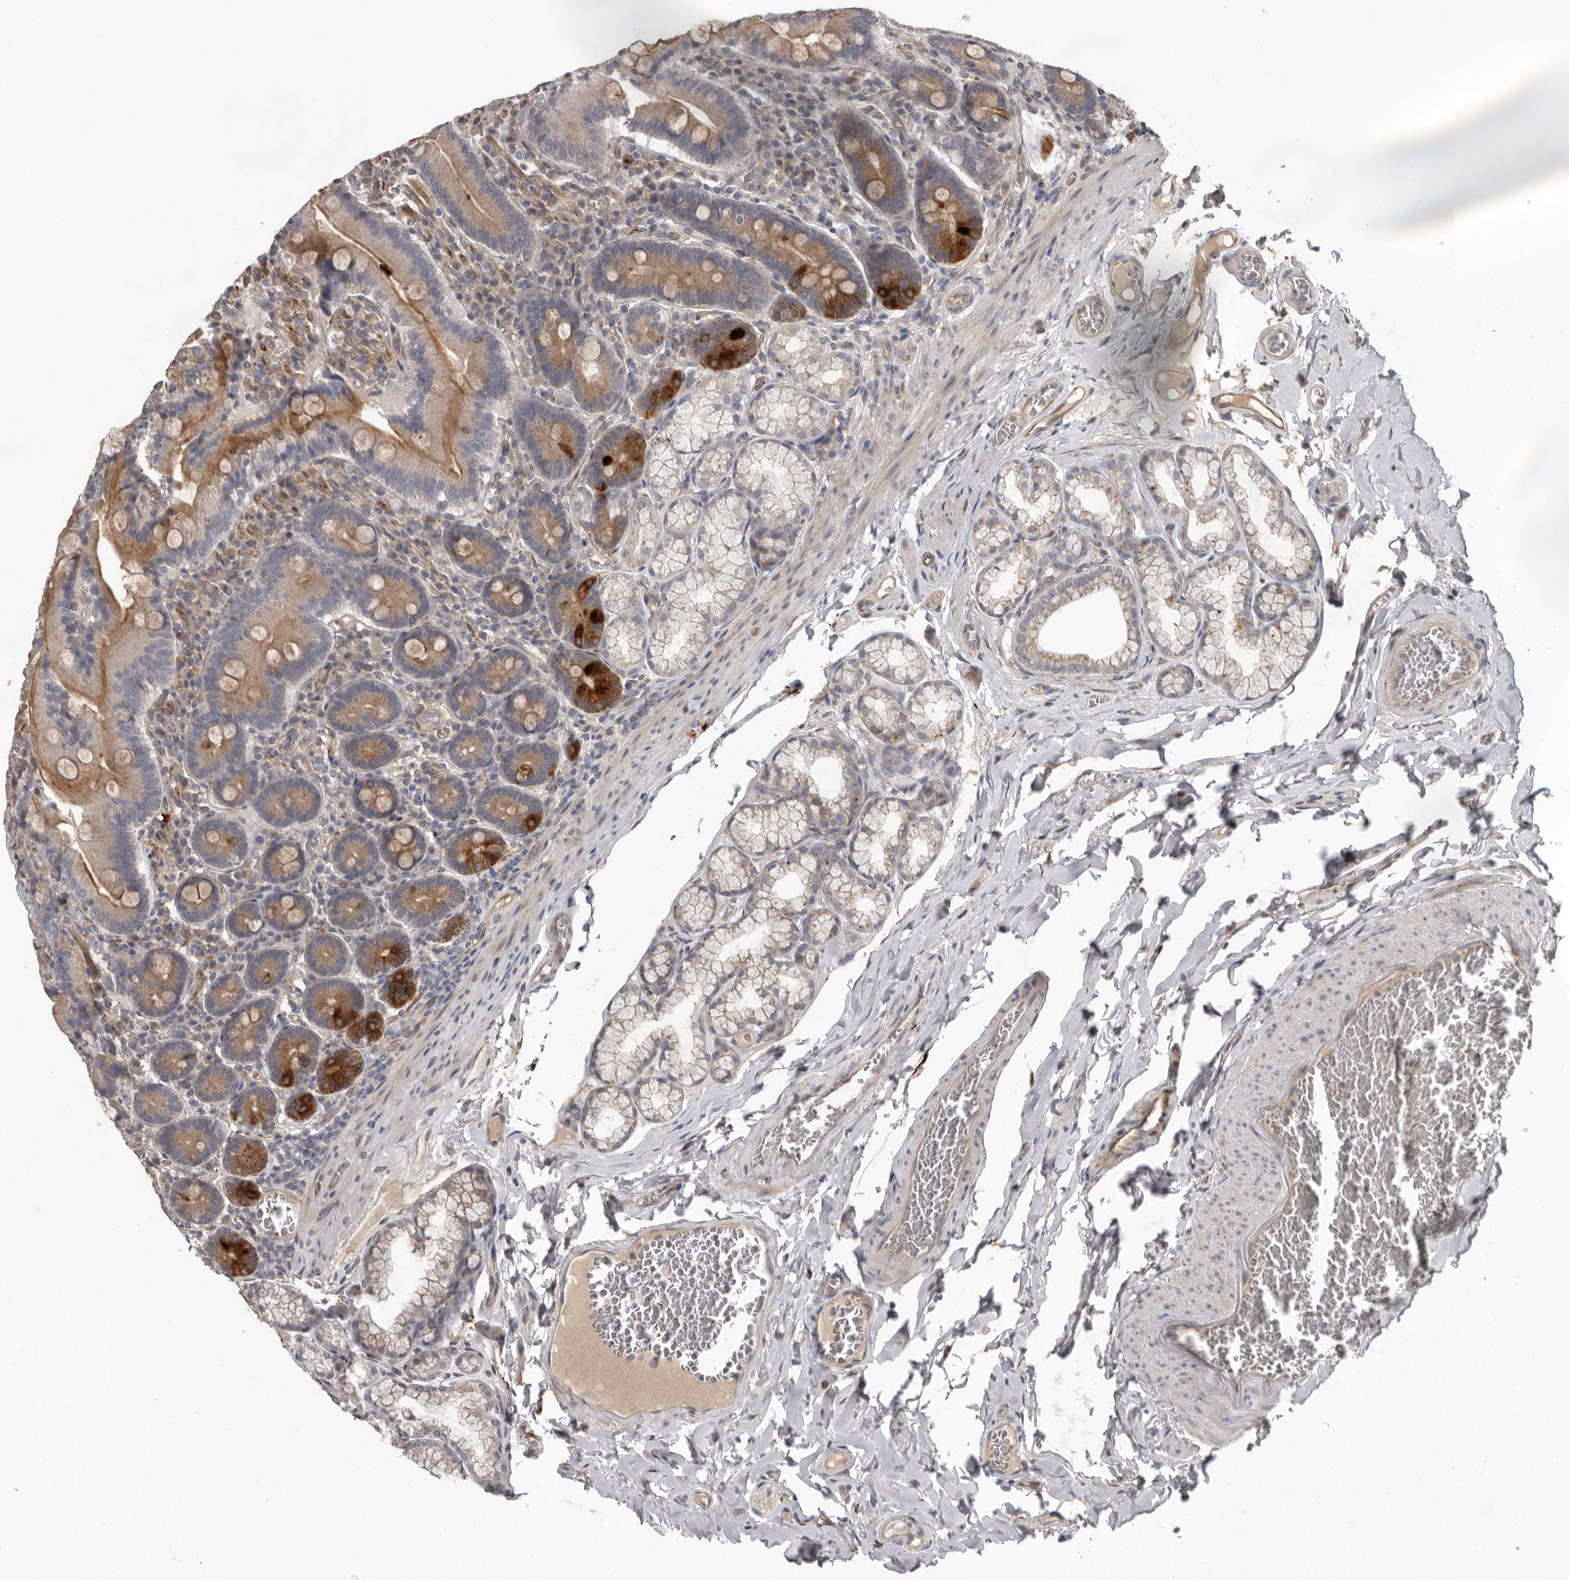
{"staining": {"intensity": "strong", "quantity": "25%-75%", "location": "cytoplasmic/membranous"}, "tissue": "duodenum", "cell_type": "Glandular cells", "image_type": "normal", "snomed": [{"axis": "morphology", "description": "Normal tissue, NOS"}, {"axis": "topography", "description": "Duodenum"}], "caption": "Human duodenum stained with a brown dye shows strong cytoplasmic/membranous positive staining in approximately 25%-75% of glandular cells.", "gene": "MTF1", "patient": {"sex": "female", "age": 62}}